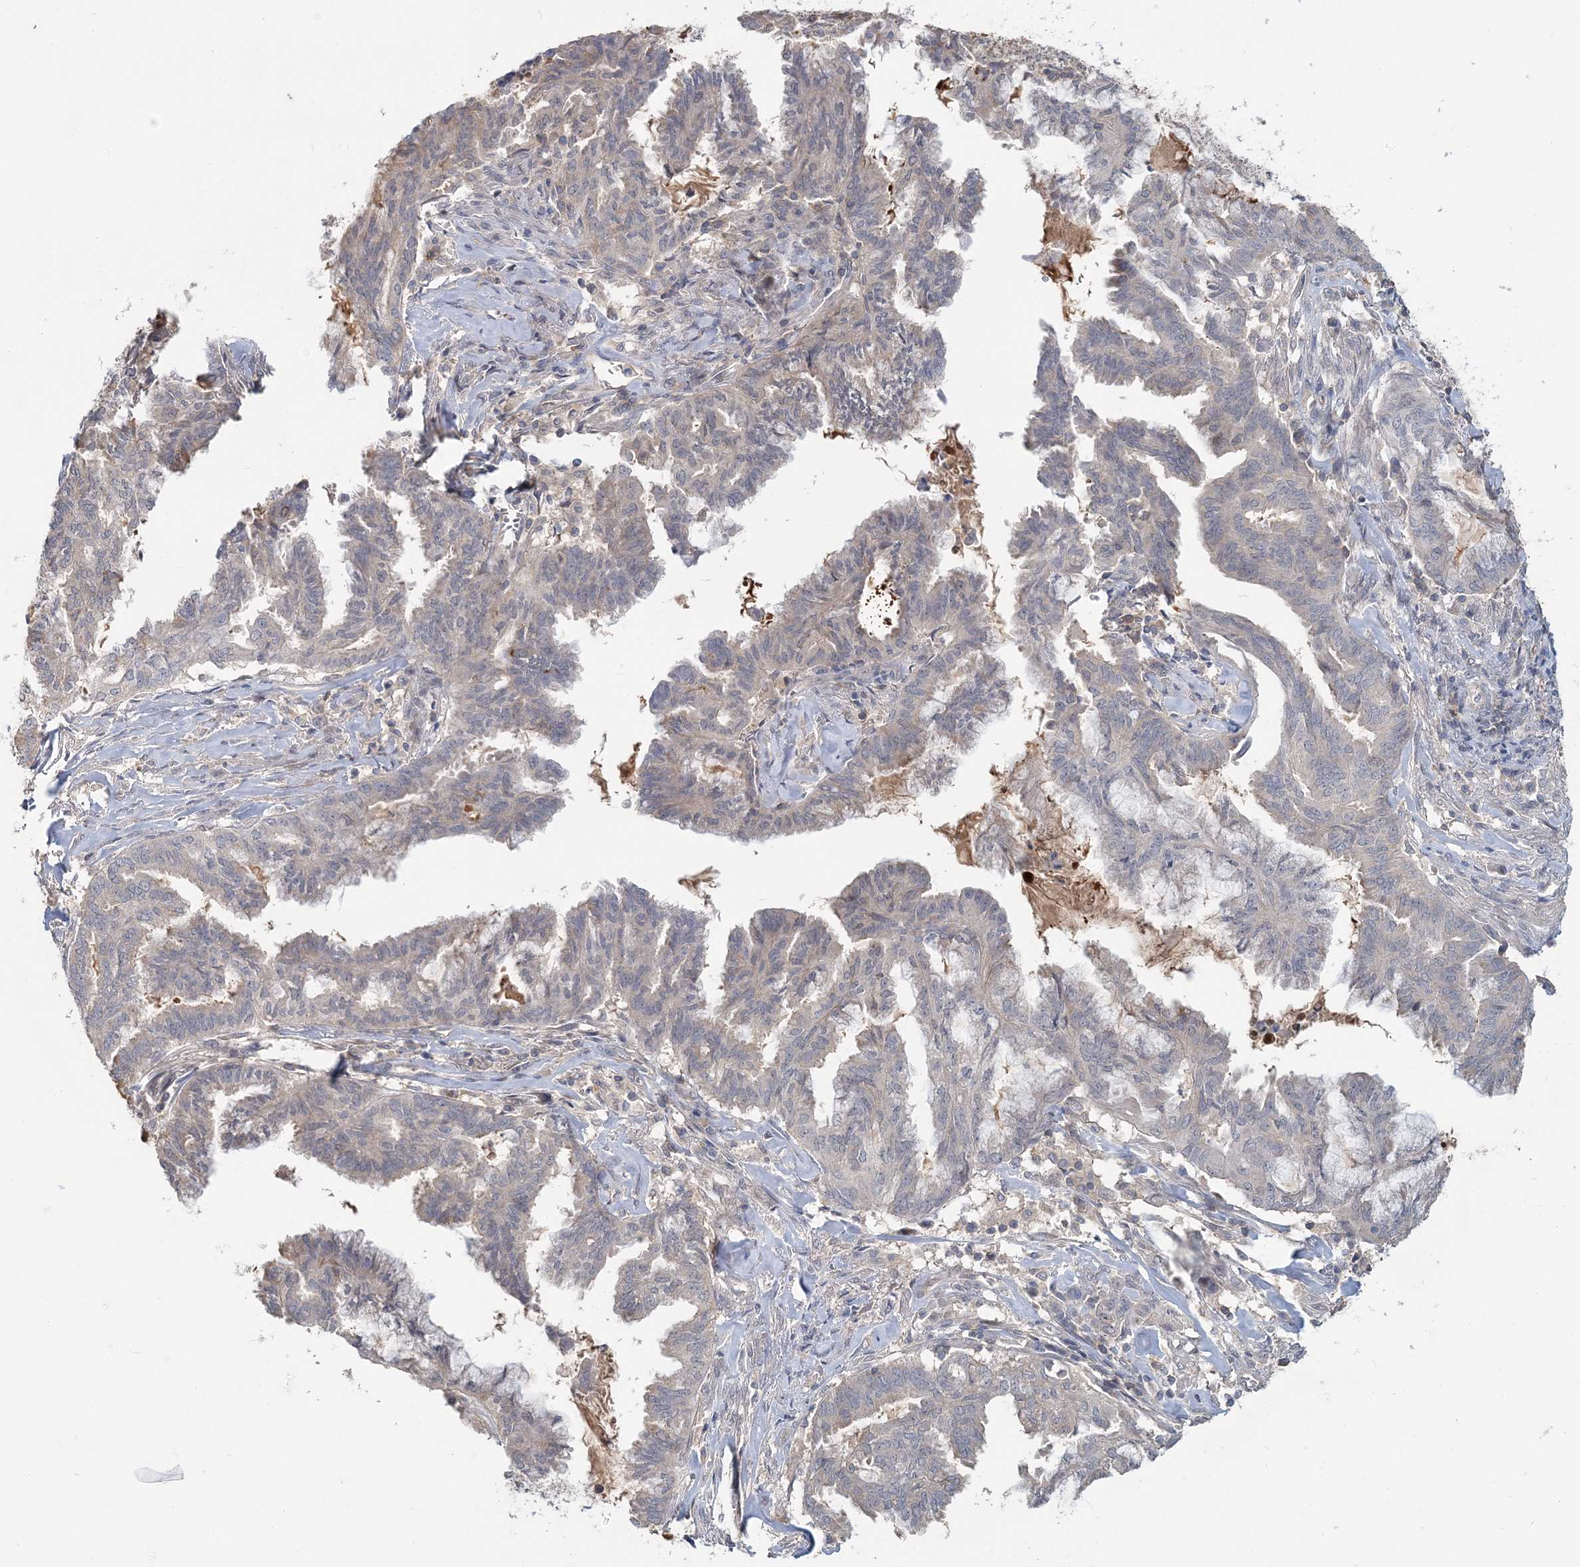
{"staining": {"intensity": "negative", "quantity": "none", "location": "none"}, "tissue": "endometrial cancer", "cell_type": "Tumor cells", "image_type": "cancer", "snomed": [{"axis": "morphology", "description": "Adenocarcinoma, NOS"}, {"axis": "topography", "description": "Endometrium"}], "caption": "An IHC photomicrograph of endometrial adenocarcinoma is shown. There is no staining in tumor cells of endometrial adenocarcinoma. (IHC, brightfield microscopy, high magnification).", "gene": "RNF25", "patient": {"sex": "female", "age": 86}}